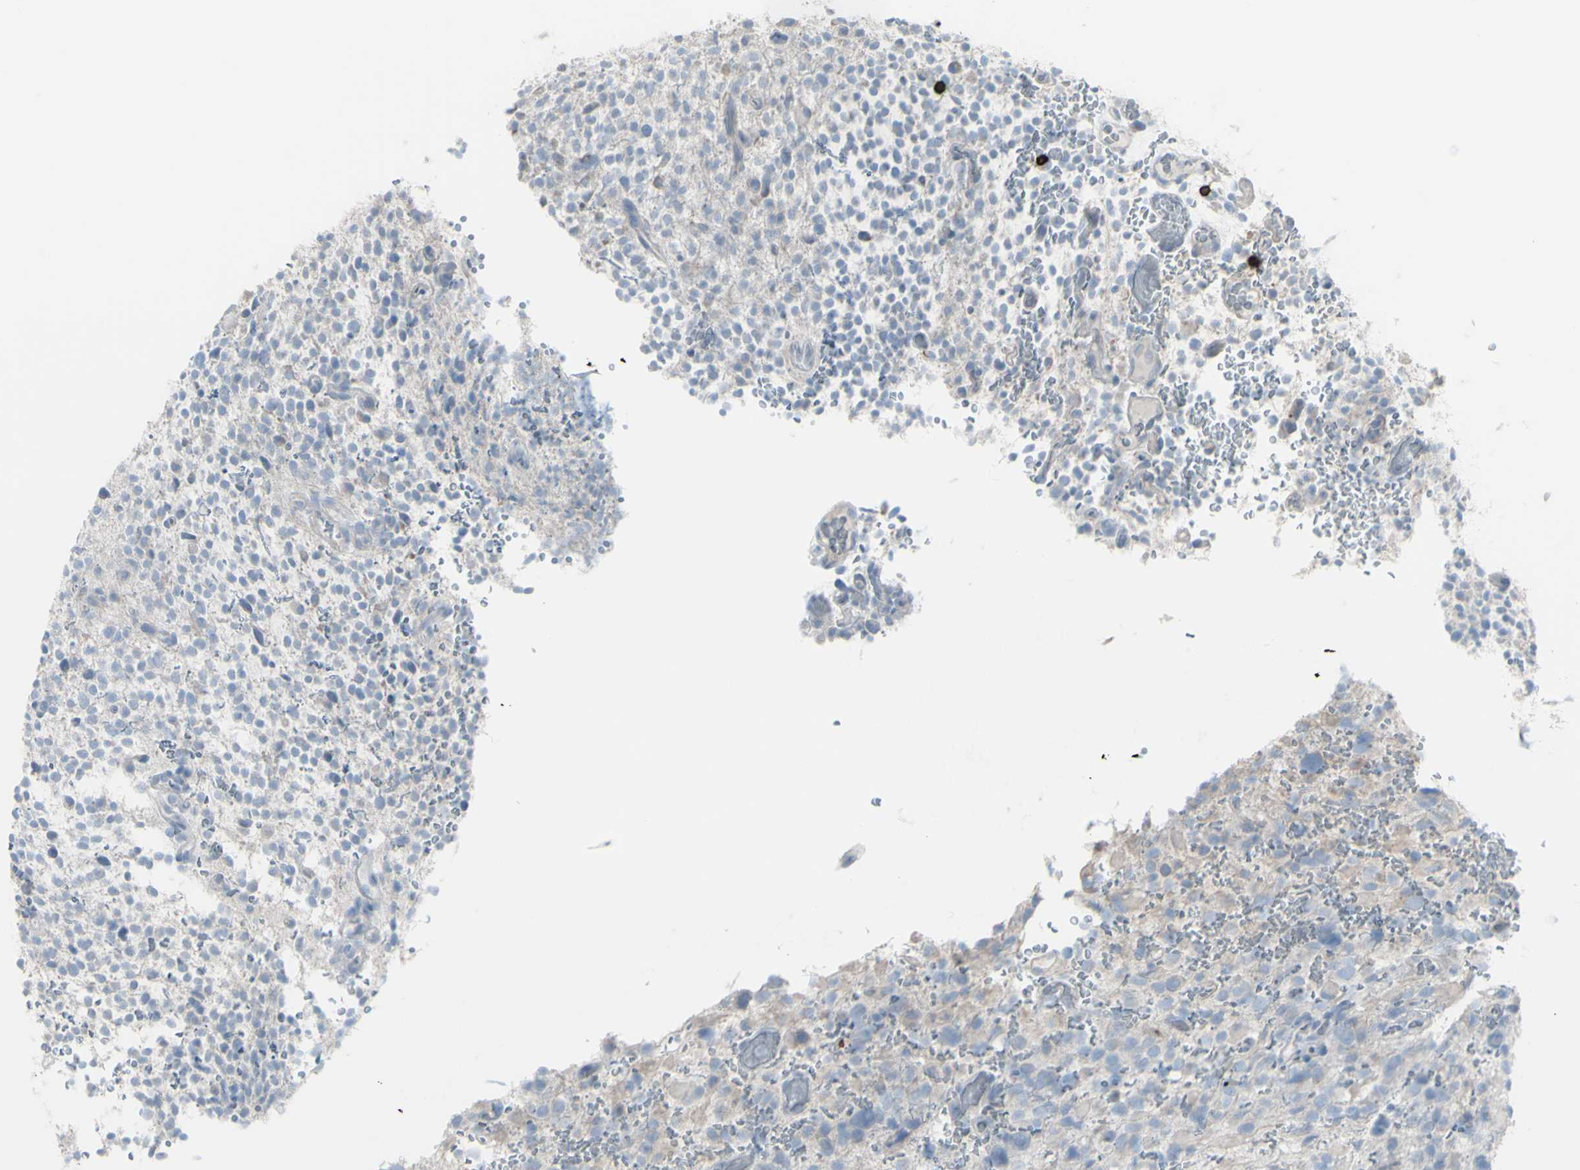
{"staining": {"intensity": "negative", "quantity": "none", "location": "none"}, "tissue": "glioma", "cell_type": "Tumor cells", "image_type": "cancer", "snomed": [{"axis": "morphology", "description": "Glioma, malignant, High grade"}, {"axis": "topography", "description": "Brain"}], "caption": "High power microscopy photomicrograph of an immunohistochemistry photomicrograph of glioma, revealing no significant staining in tumor cells. Brightfield microscopy of immunohistochemistry stained with DAB (3,3'-diaminobenzidine) (brown) and hematoxylin (blue), captured at high magnification.", "gene": "CD247", "patient": {"sex": "male", "age": 48}}